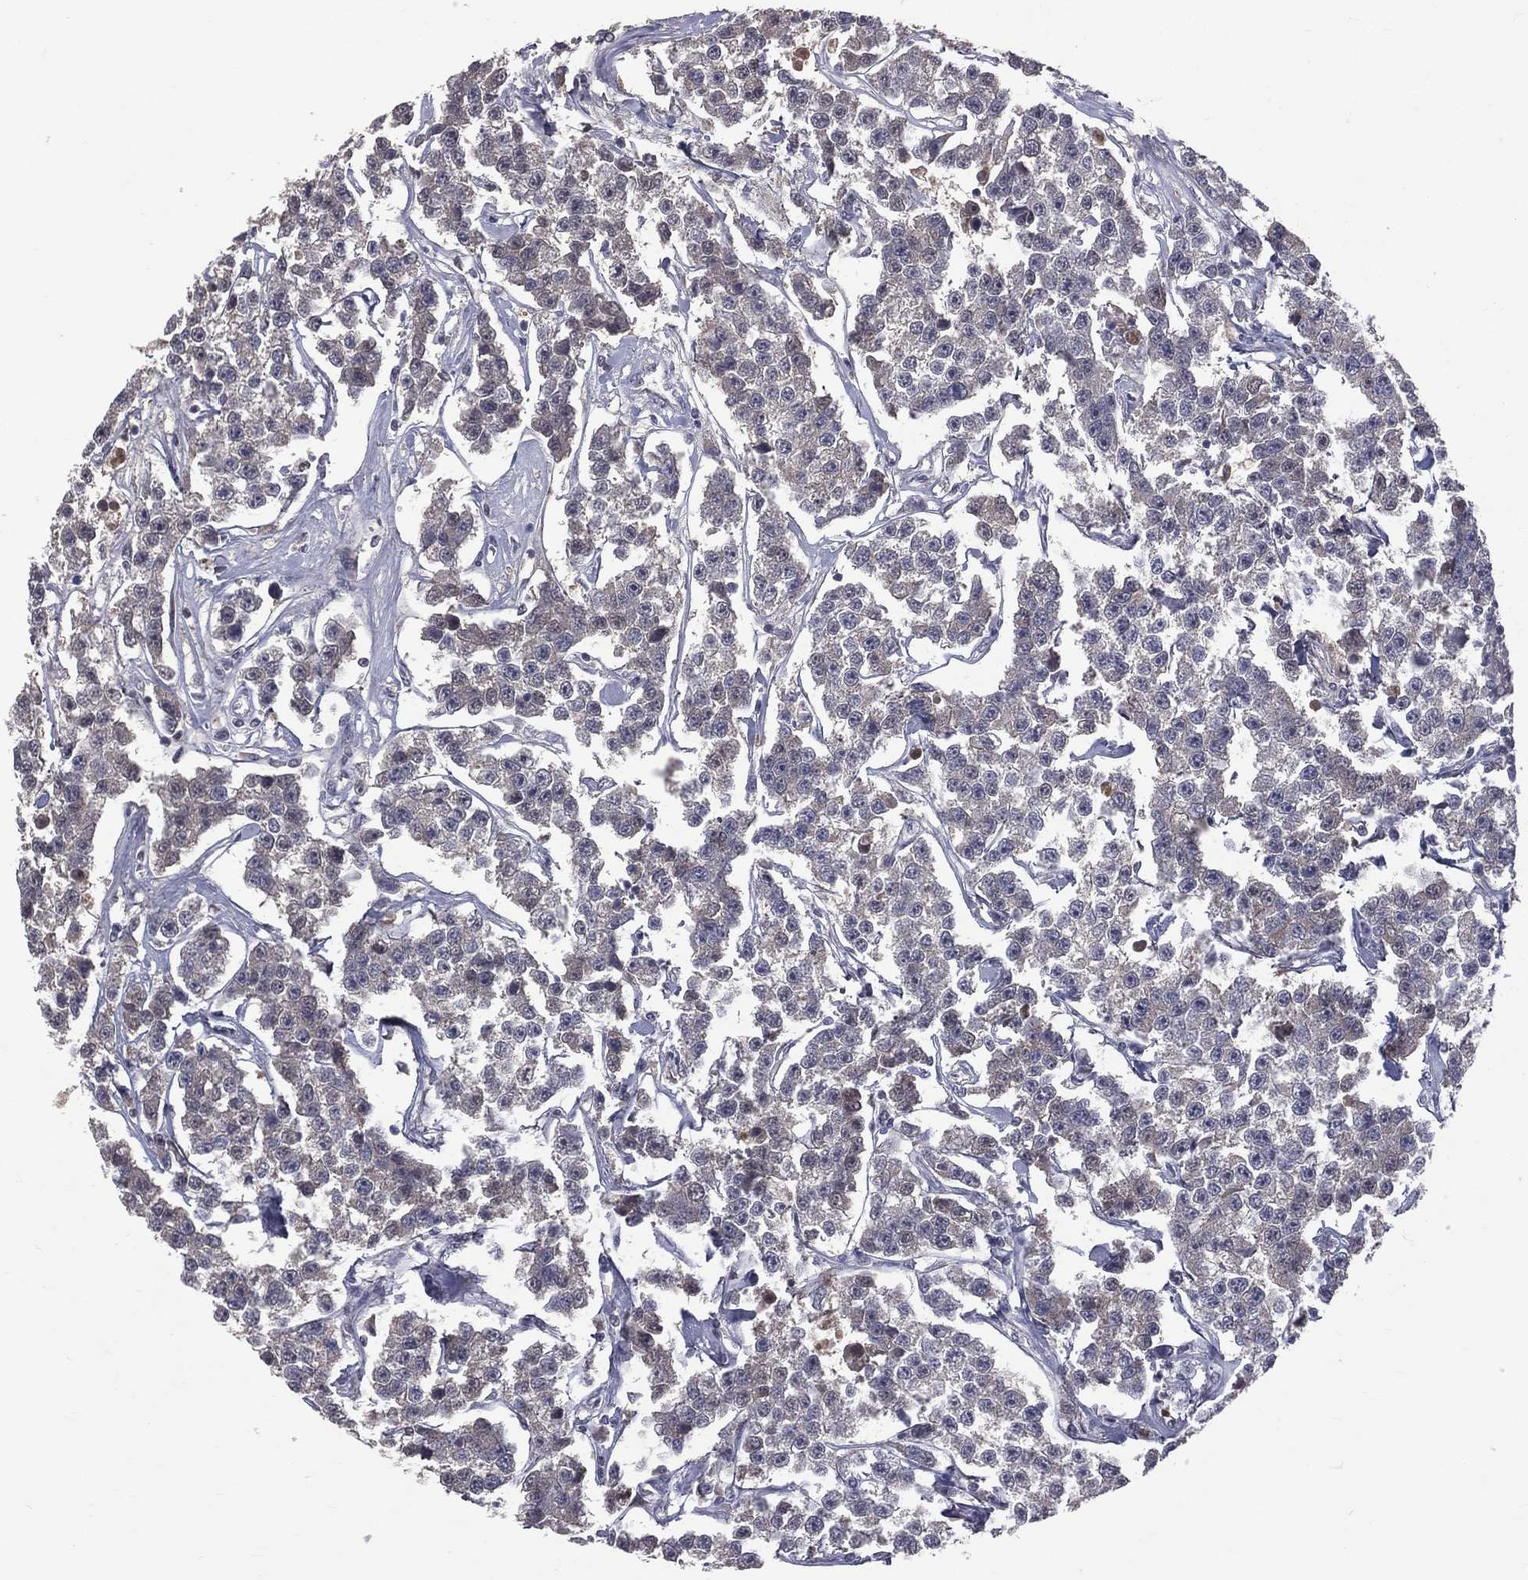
{"staining": {"intensity": "weak", "quantity": "25%-75%", "location": "cytoplasmic/membranous"}, "tissue": "testis cancer", "cell_type": "Tumor cells", "image_type": "cancer", "snomed": [{"axis": "morphology", "description": "Seminoma, NOS"}, {"axis": "topography", "description": "Testis"}], "caption": "A brown stain labels weak cytoplasmic/membranous staining of a protein in human testis cancer (seminoma) tumor cells.", "gene": "DSG4", "patient": {"sex": "male", "age": 59}}